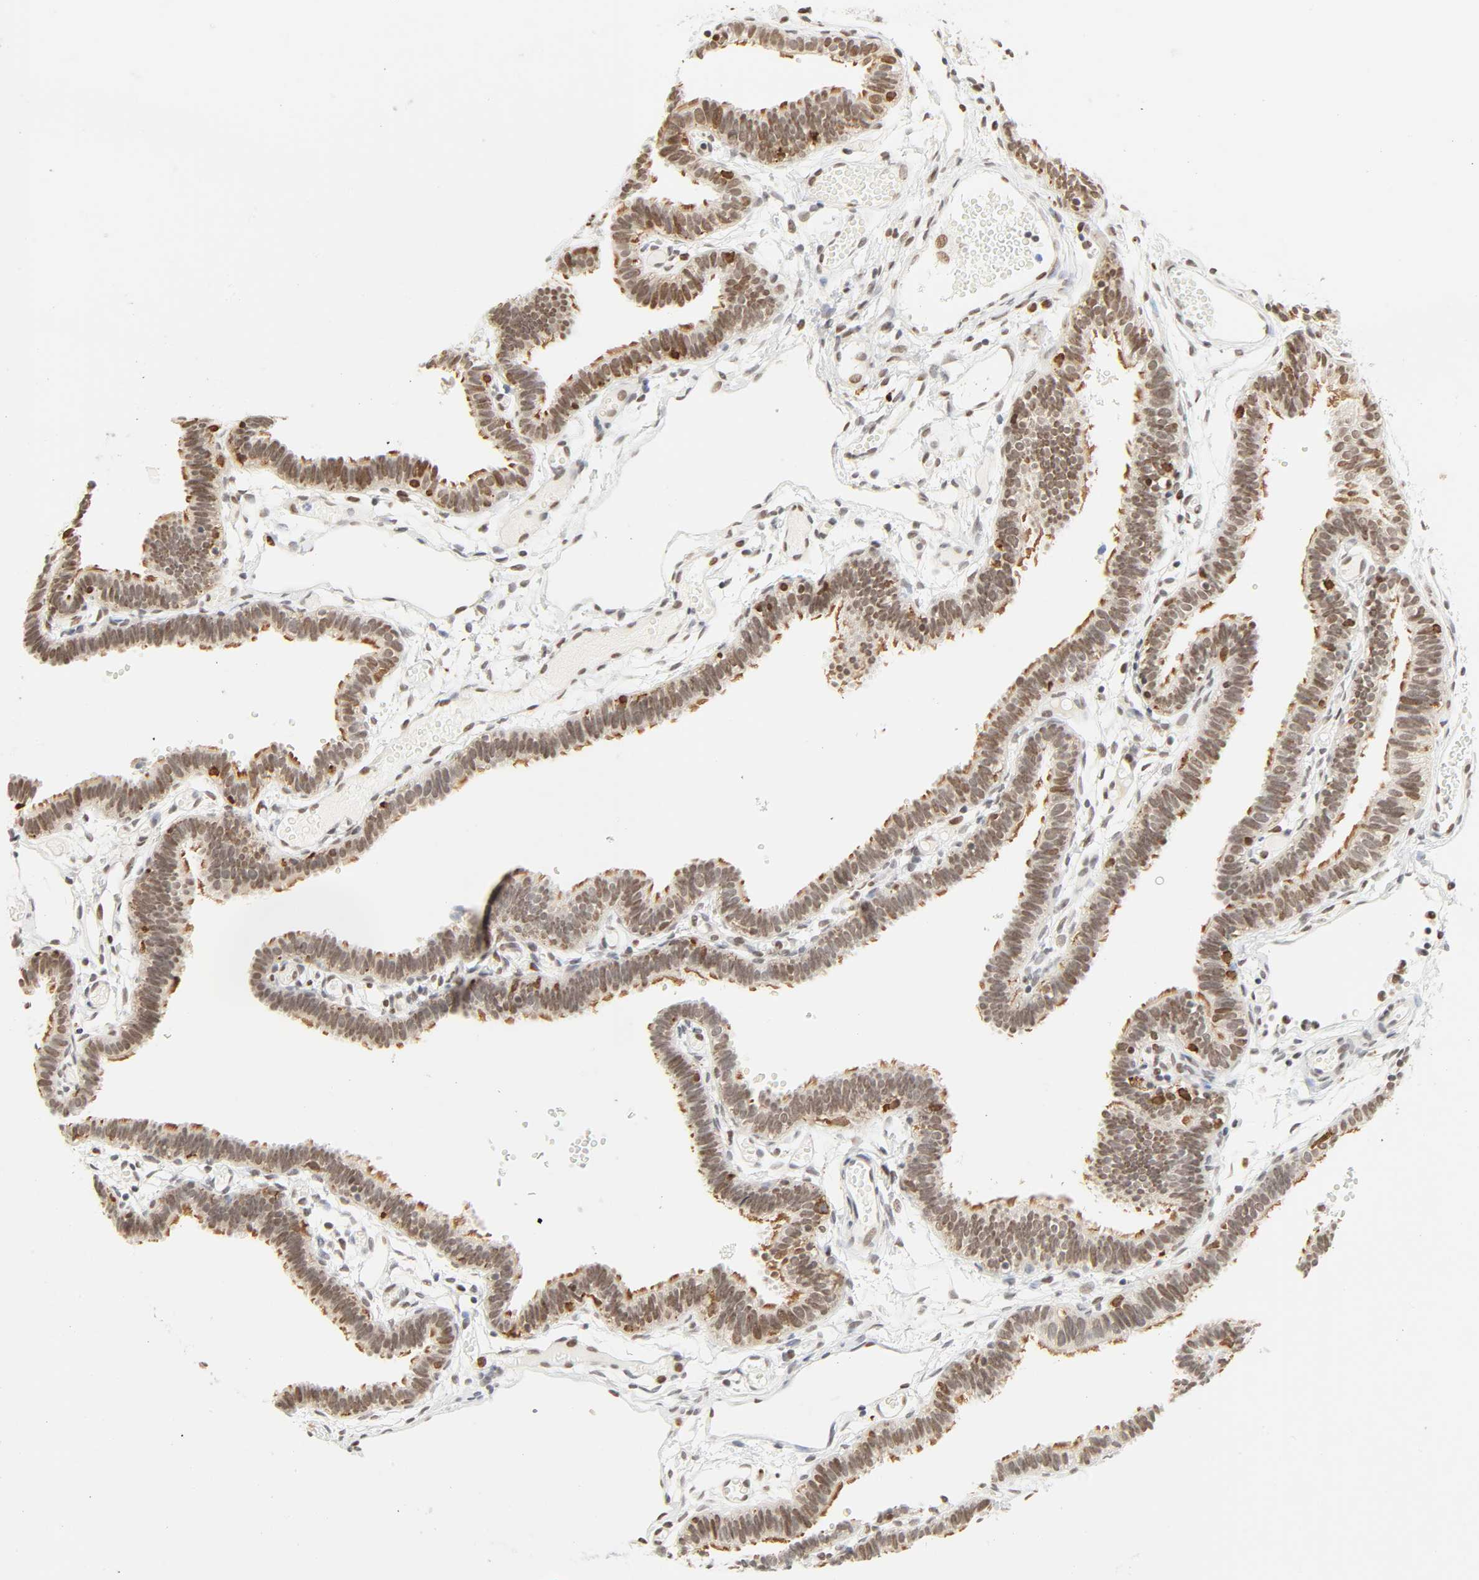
{"staining": {"intensity": "moderate", "quantity": "25%-75%", "location": "nuclear"}, "tissue": "fallopian tube", "cell_type": "Glandular cells", "image_type": "normal", "snomed": [{"axis": "morphology", "description": "Normal tissue, NOS"}, {"axis": "topography", "description": "Fallopian tube"}], "caption": "Unremarkable fallopian tube exhibits moderate nuclear positivity in about 25%-75% of glandular cells.", "gene": "DAZAP1", "patient": {"sex": "female", "age": 29}}